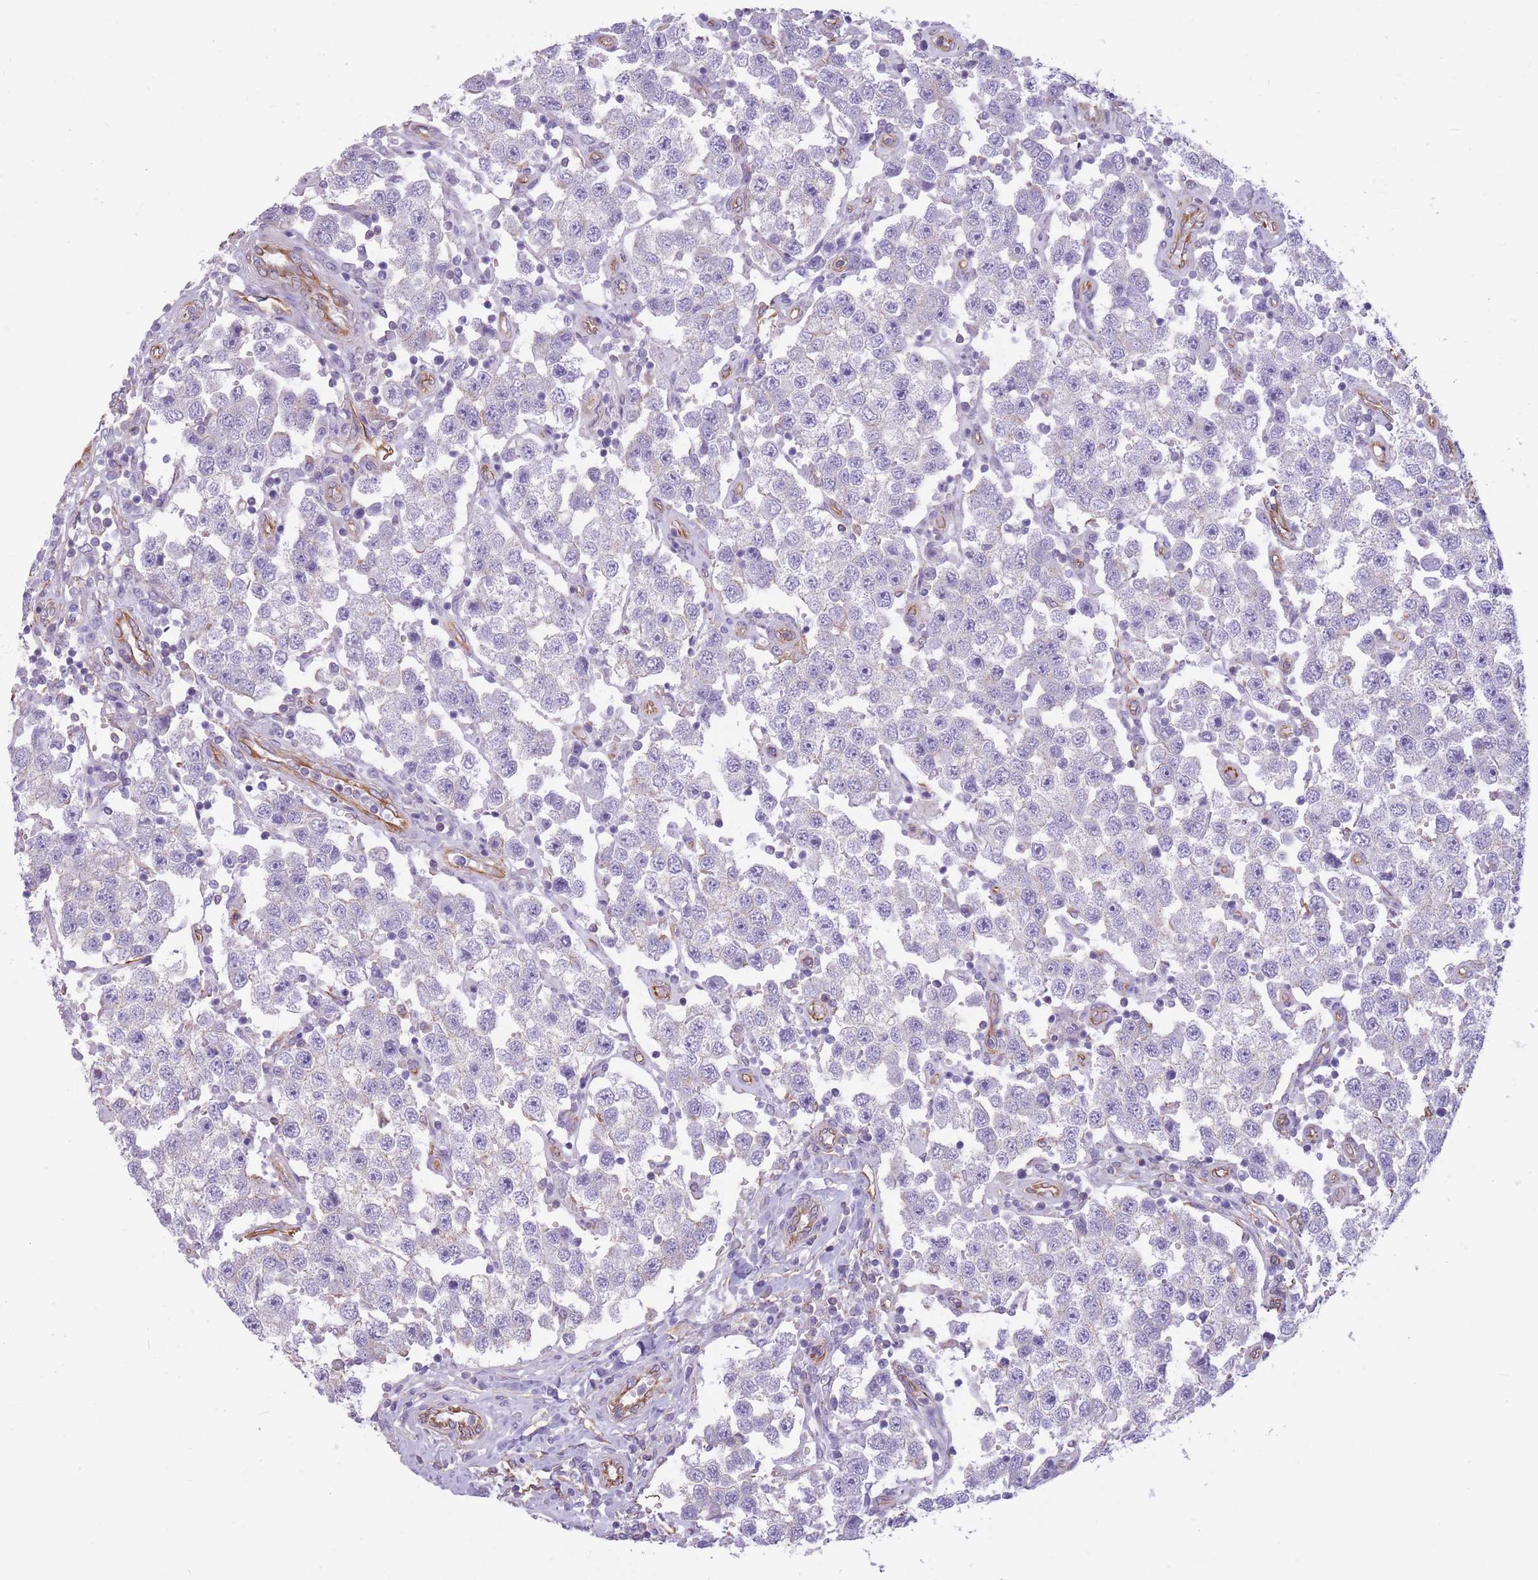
{"staining": {"intensity": "negative", "quantity": "none", "location": "none"}, "tissue": "testis cancer", "cell_type": "Tumor cells", "image_type": "cancer", "snomed": [{"axis": "morphology", "description": "Seminoma, NOS"}, {"axis": "topography", "description": "Testis"}], "caption": "This image is of testis cancer stained with immunohistochemistry (IHC) to label a protein in brown with the nuclei are counter-stained blue. There is no positivity in tumor cells.", "gene": "ADD1", "patient": {"sex": "male", "age": 37}}